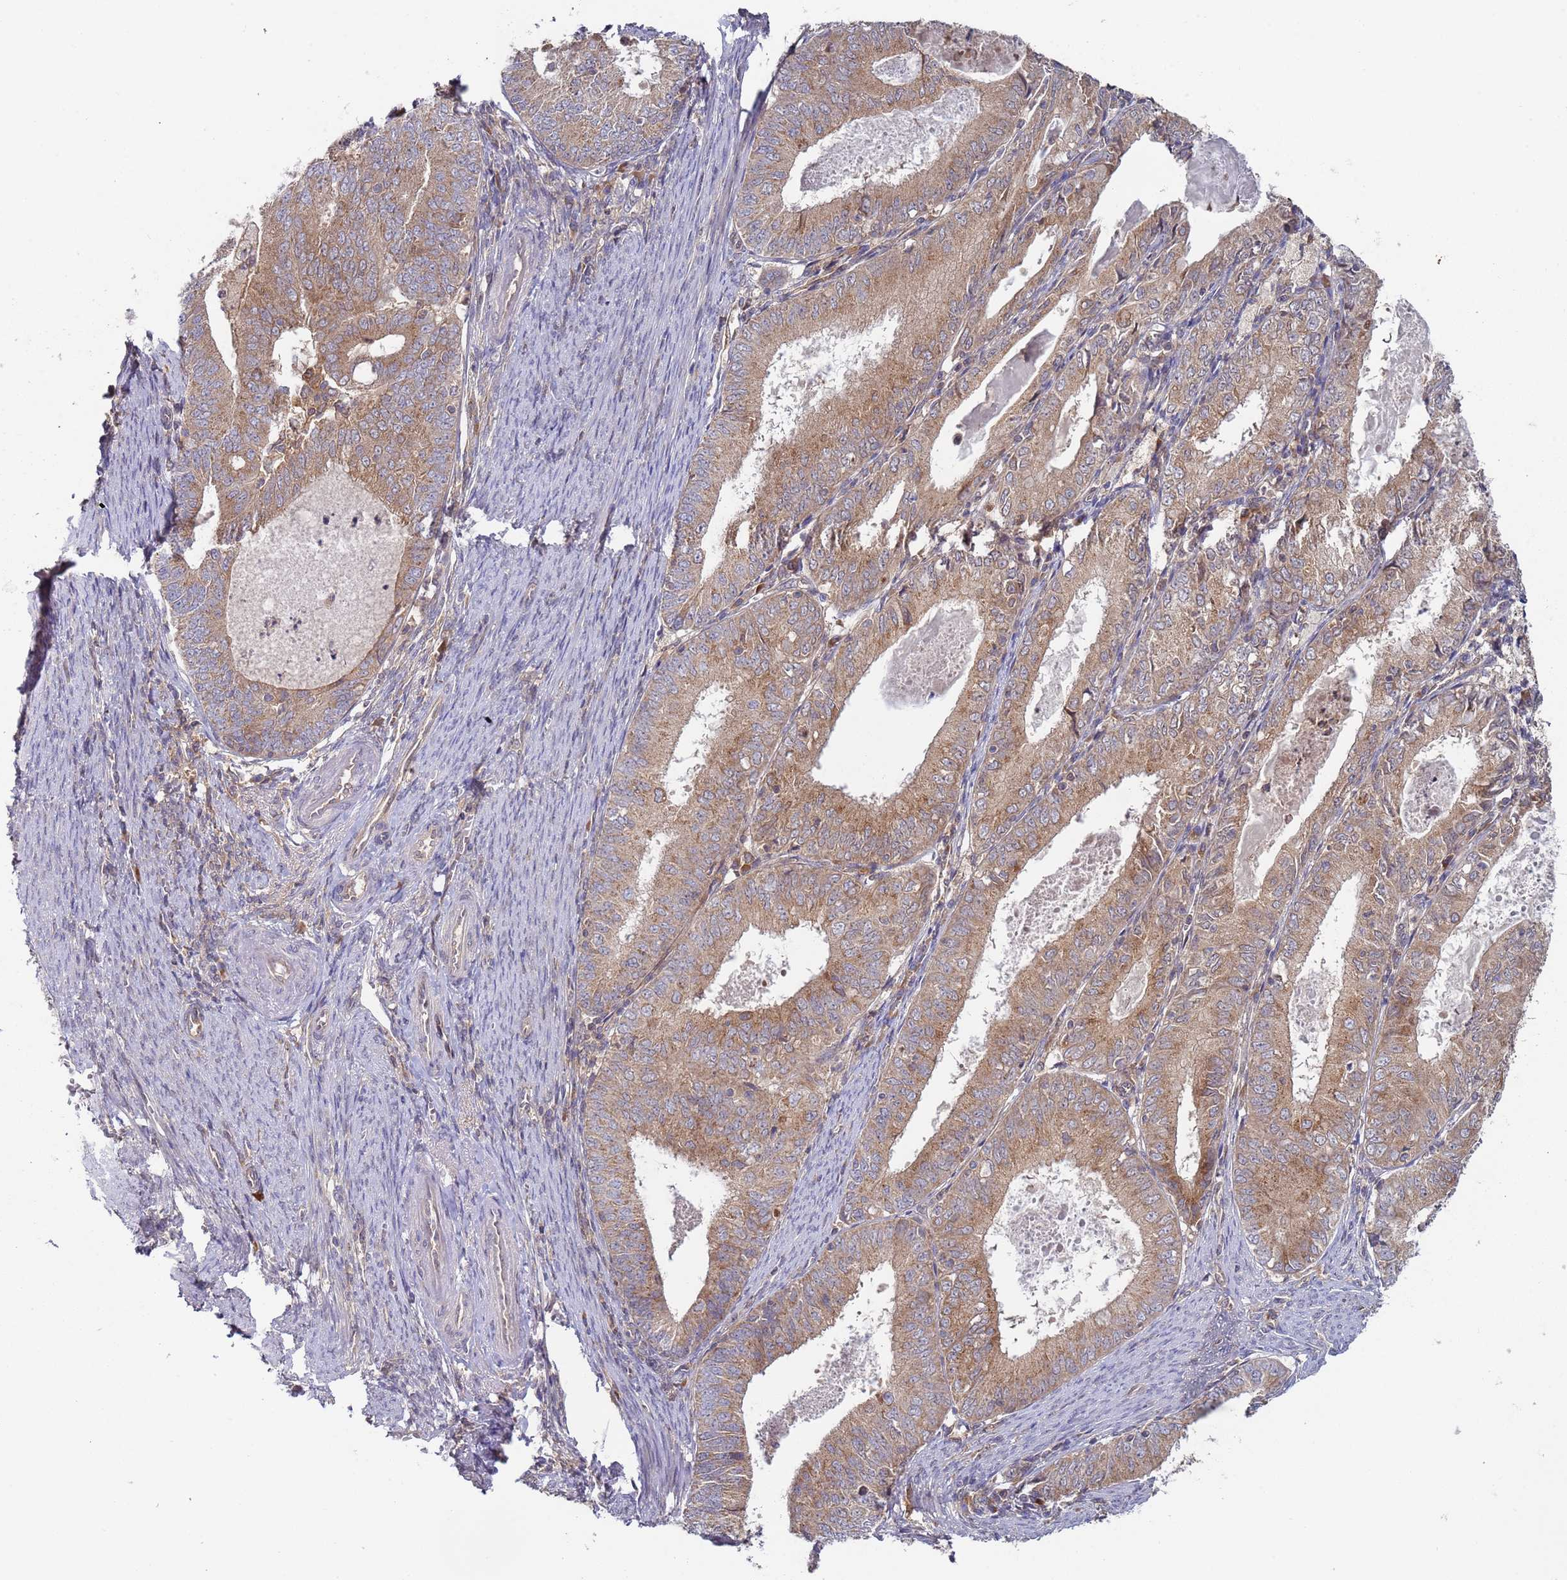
{"staining": {"intensity": "moderate", "quantity": ">75%", "location": "cytoplasmic/membranous"}, "tissue": "endometrial cancer", "cell_type": "Tumor cells", "image_type": "cancer", "snomed": [{"axis": "morphology", "description": "Adenocarcinoma, NOS"}, {"axis": "topography", "description": "Endometrium"}], "caption": "Immunohistochemical staining of human endometrial cancer shows moderate cytoplasmic/membranous protein positivity in approximately >75% of tumor cells.", "gene": "OR5A2", "patient": {"sex": "female", "age": 57}}